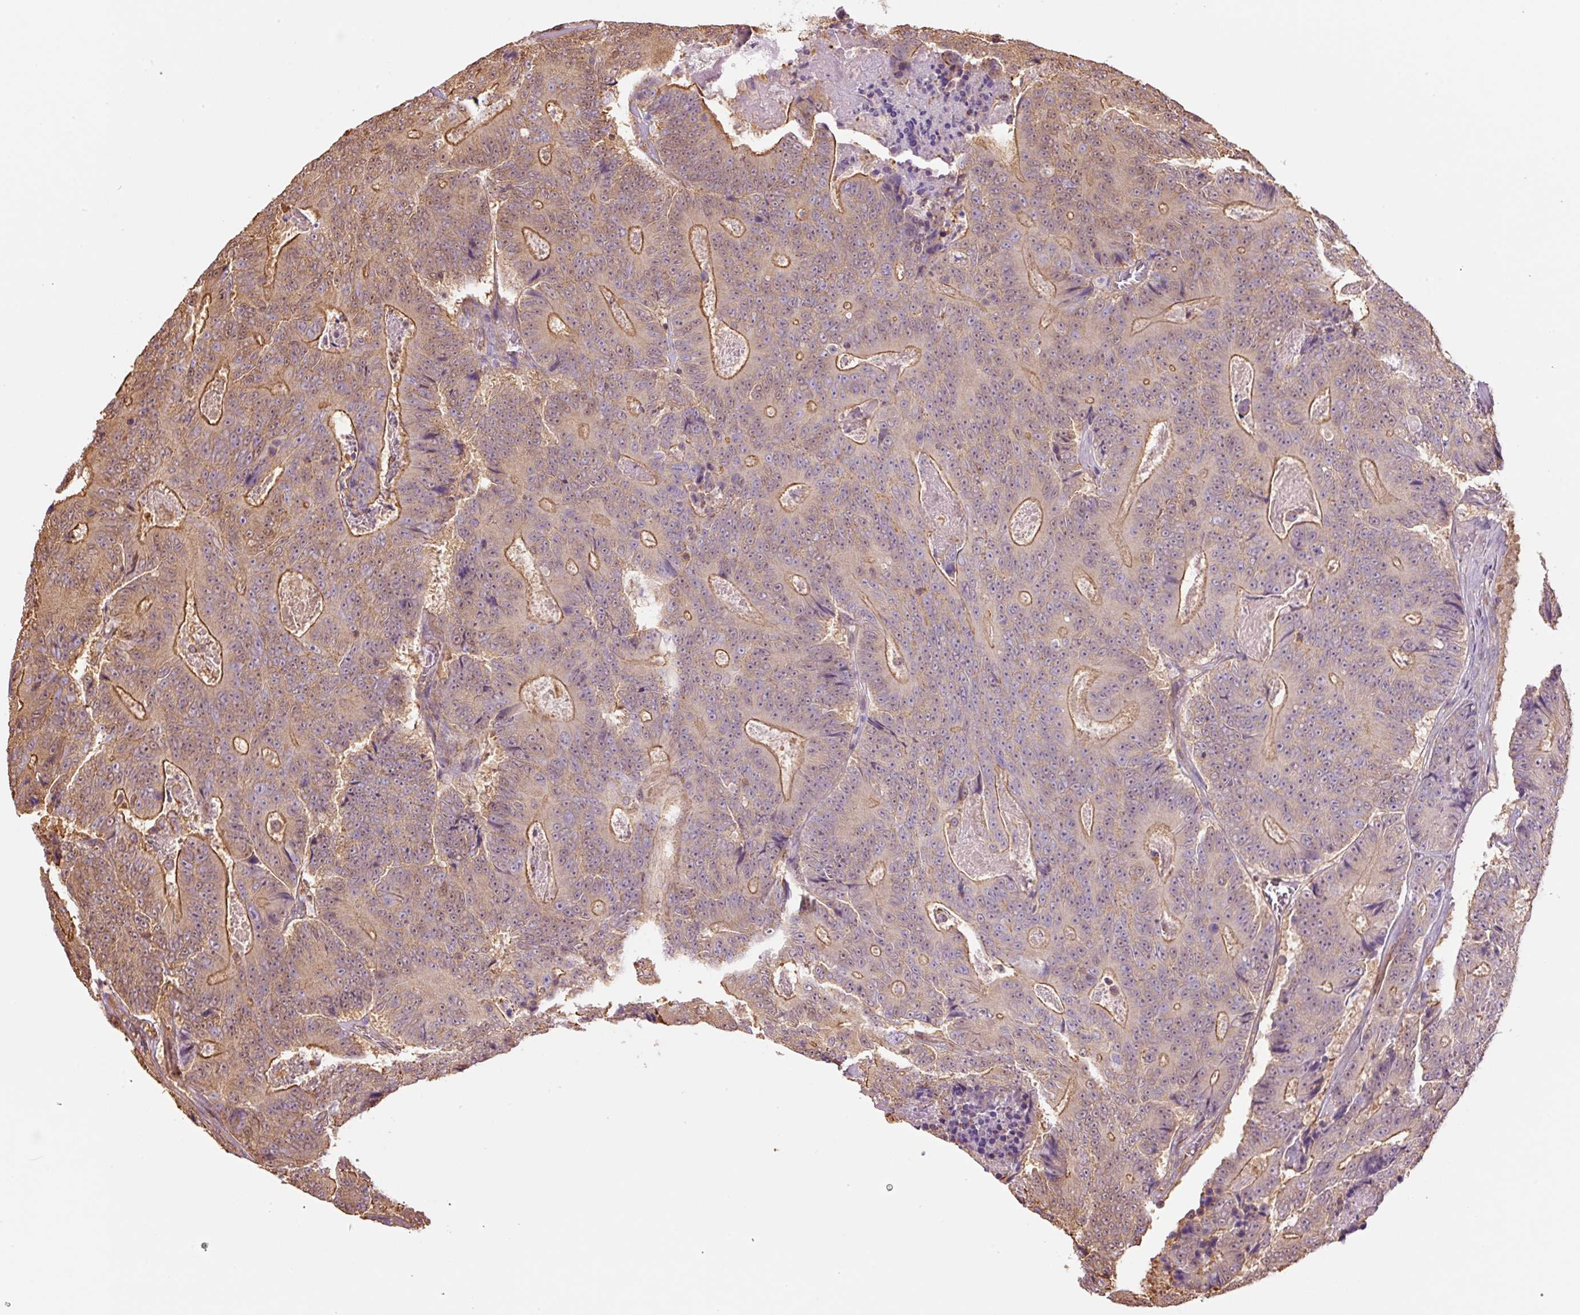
{"staining": {"intensity": "moderate", "quantity": "25%-75%", "location": "cytoplasmic/membranous"}, "tissue": "colorectal cancer", "cell_type": "Tumor cells", "image_type": "cancer", "snomed": [{"axis": "morphology", "description": "Adenocarcinoma, NOS"}, {"axis": "topography", "description": "Colon"}], "caption": "Colorectal cancer (adenocarcinoma) tissue shows moderate cytoplasmic/membranous staining in approximately 25%-75% of tumor cells", "gene": "PPP1R1B", "patient": {"sex": "male", "age": 83}}